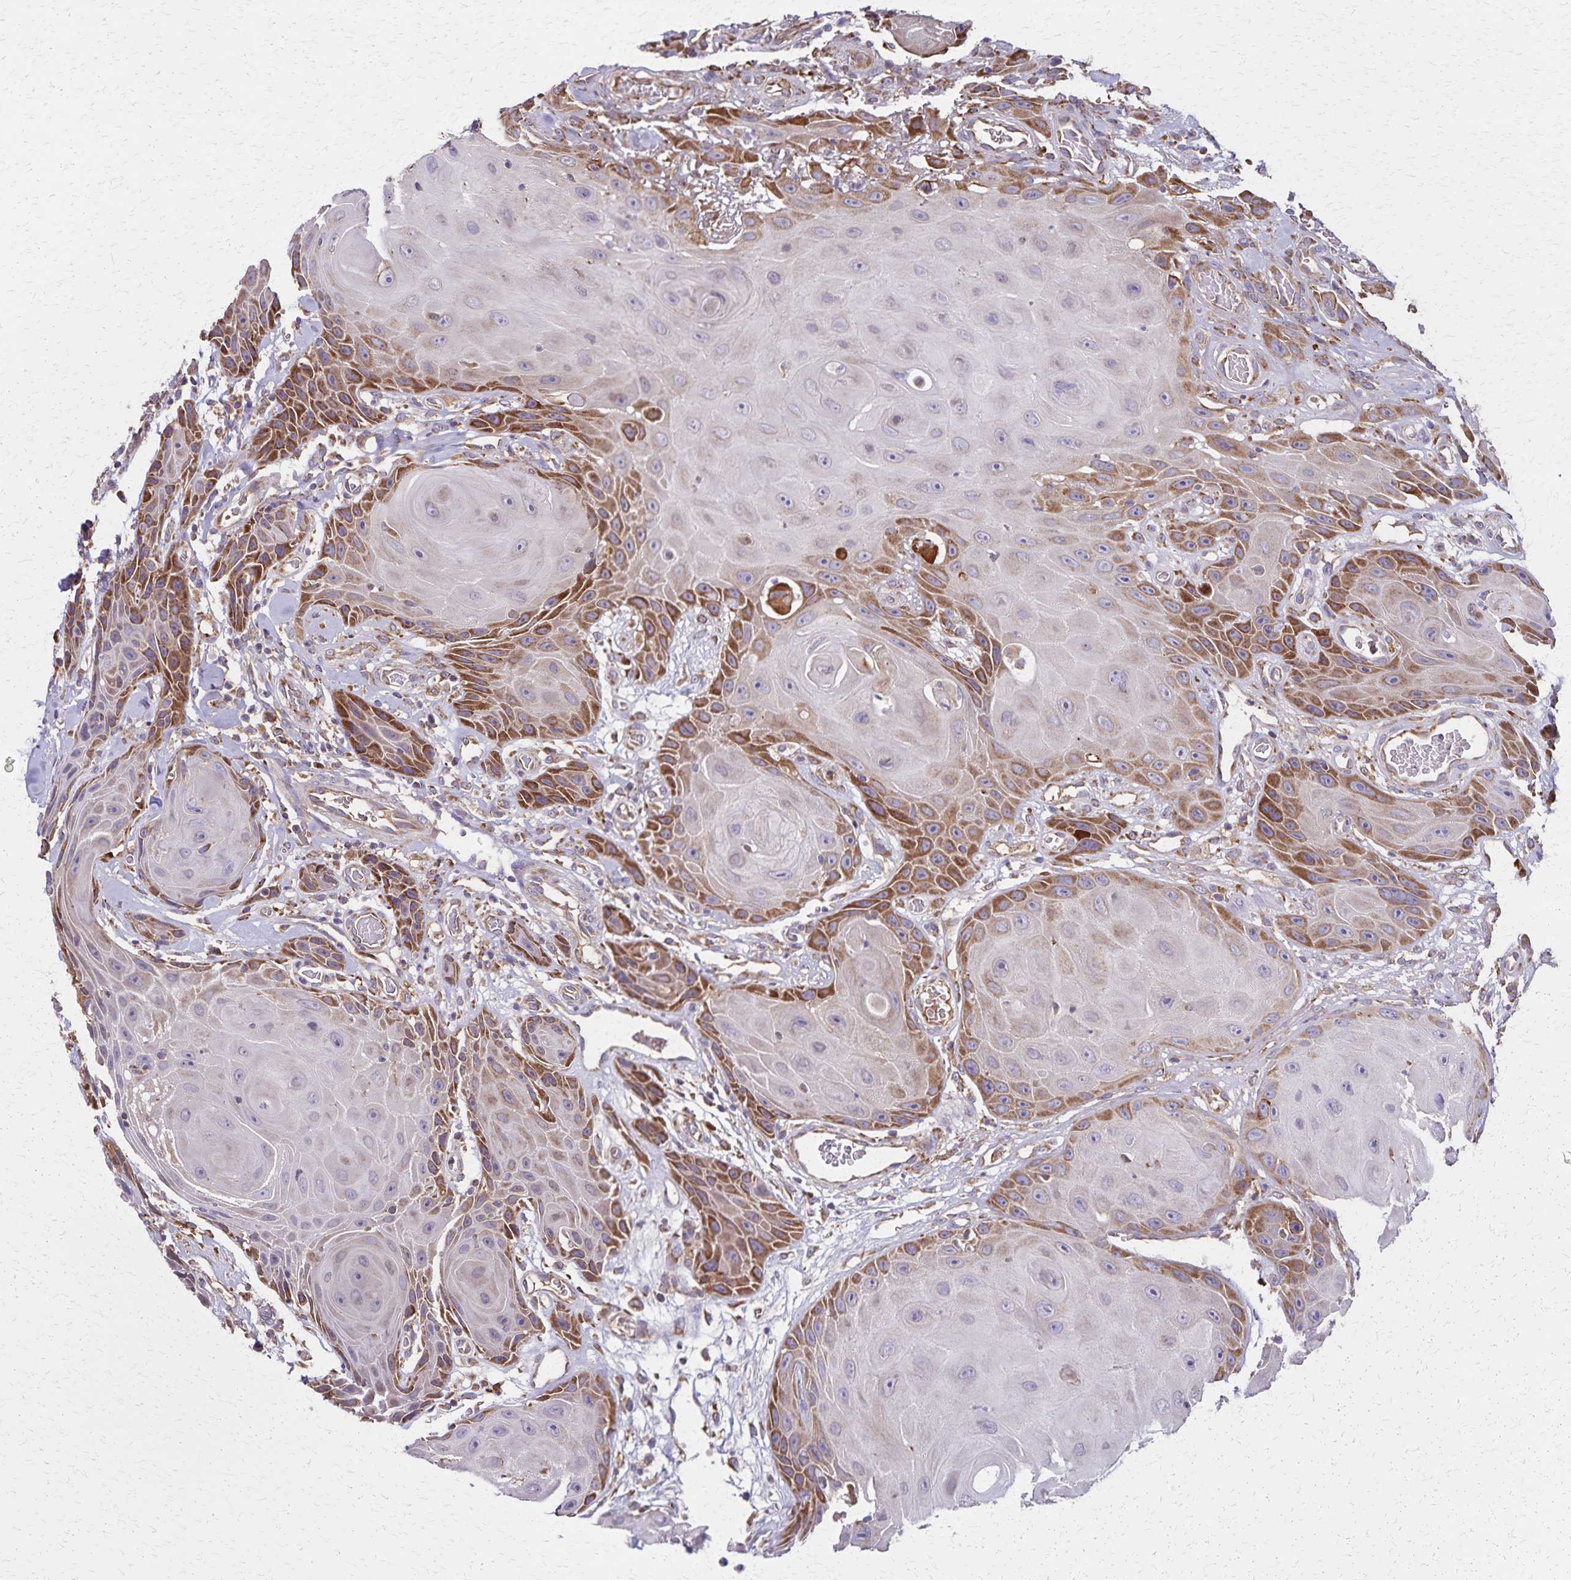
{"staining": {"intensity": "strong", "quantity": "25%-75%", "location": "cytoplasmic/membranous"}, "tissue": "head and neck cancer", "cell_type": "Tumor cells", "image_type": "cancer", "snomed": [{"axis": "morphology", "description": "Squamous cell carcinoma, NOS"}, {"axis": "topography", "description": "Oral tissue"}, {"axis": "topography", "description": "Head-Neck"}], "caption": "Squamous cell carcinoma (head and neck) was stained to show a protein in brown. There is high levels of strong cytoplasmic/membranous staining in about 25%-75% of tumor cells.", "gene": "RNF10", "patient": {"sex": "male", "age": 49}}